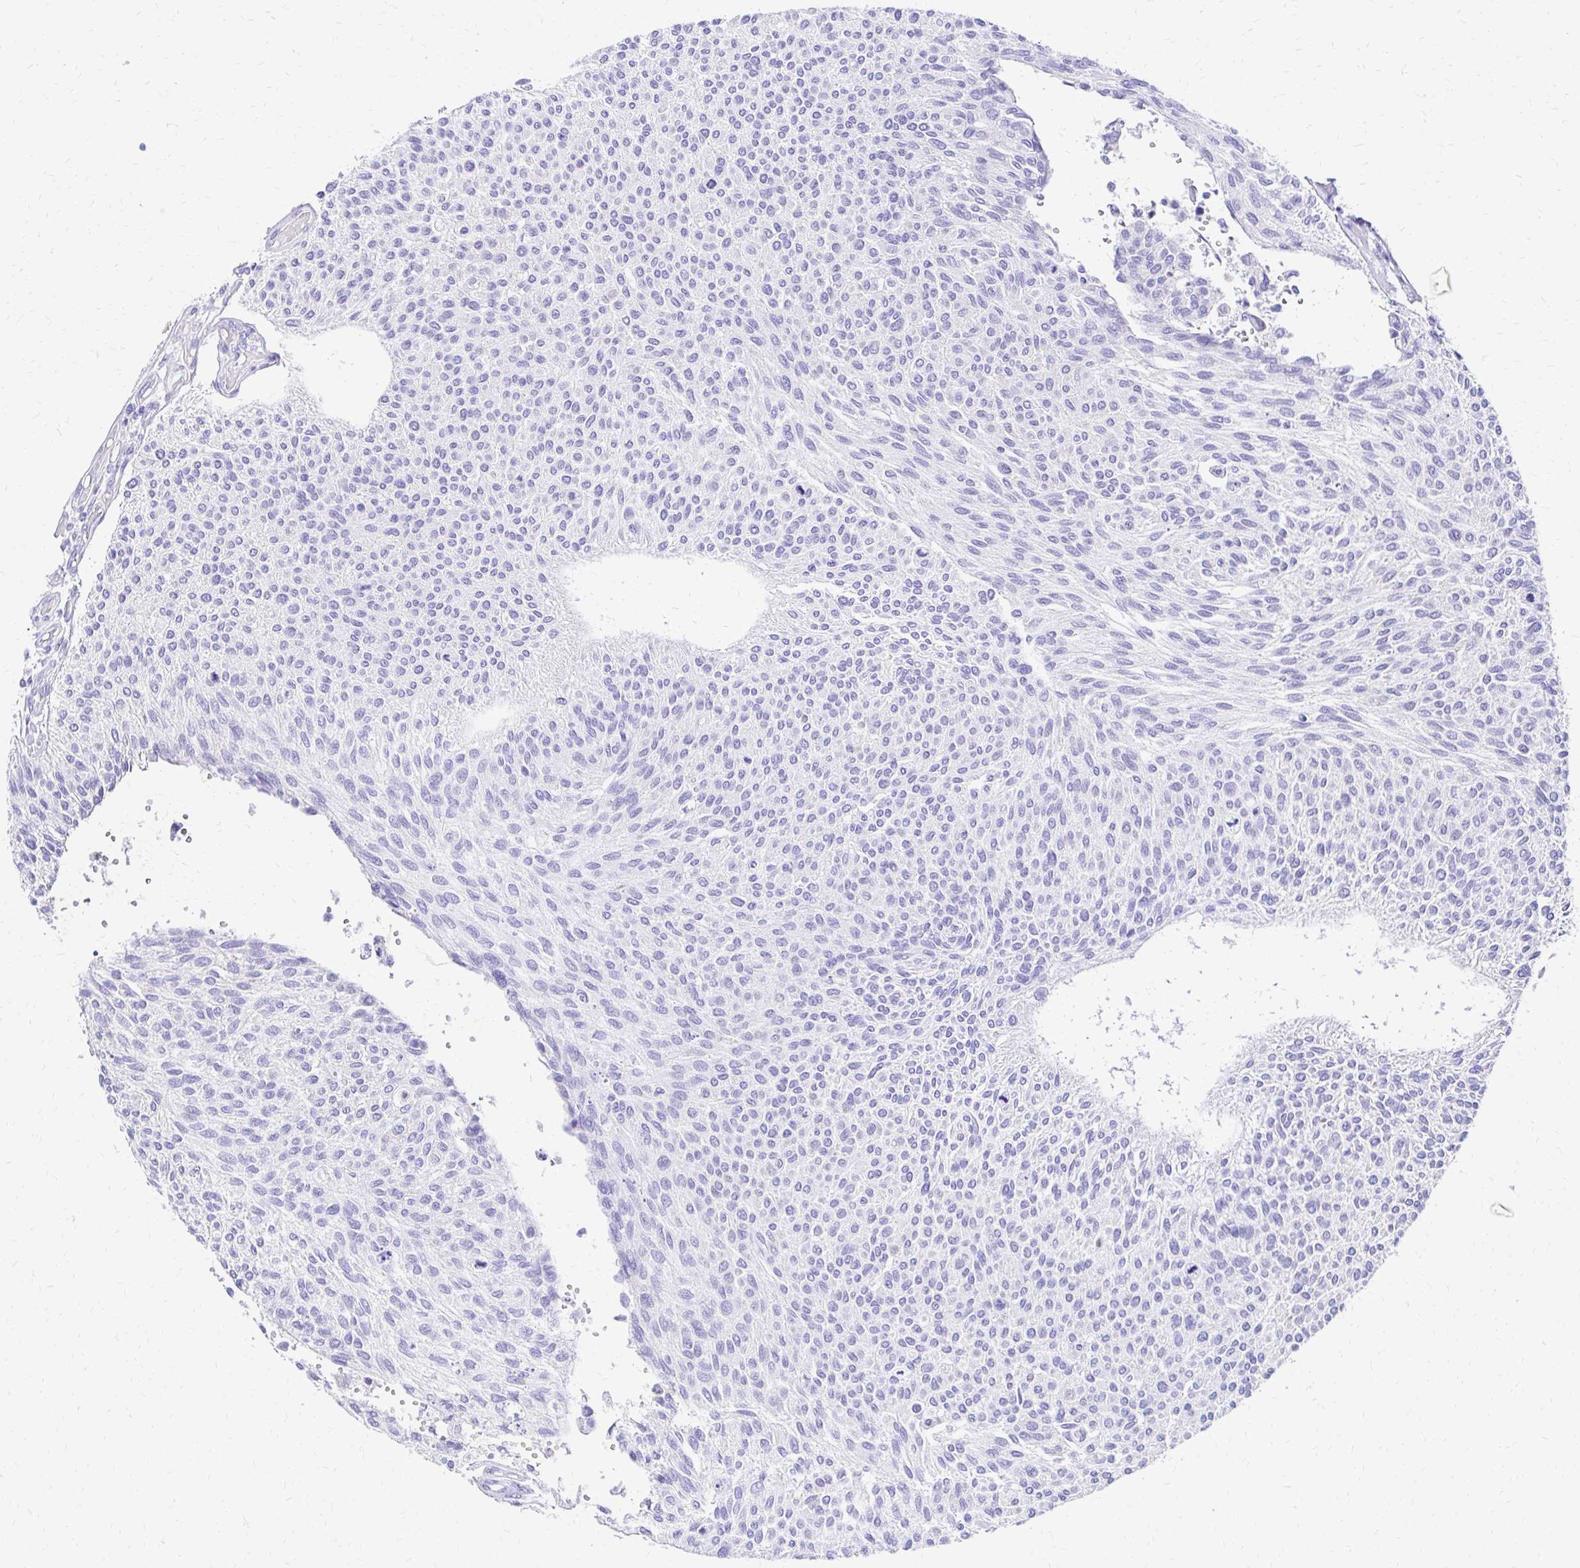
{"staining": {"intensity": "negative", "quantity": "none", "location": "none"}, "tissue": "urothelial cancer", "cell_type": "Tumor cells", "image_type": "cancer", "snomed": [{"axis": "morphology", "description": "Urothelial carcinoma, NOS"}, {"axis": "topography", "description": "Urinary bladder"}], "caption": "Immunohistochemistry (IHC) histopathology image of neoplastic tissue: transitional cell carcinoma stained with DAB (3,3'-diaminobenzidine) exhibits no significant protein expression in tumor cells.", "gene": "S100G", "patient": {"sex": "male", "age": 55}}